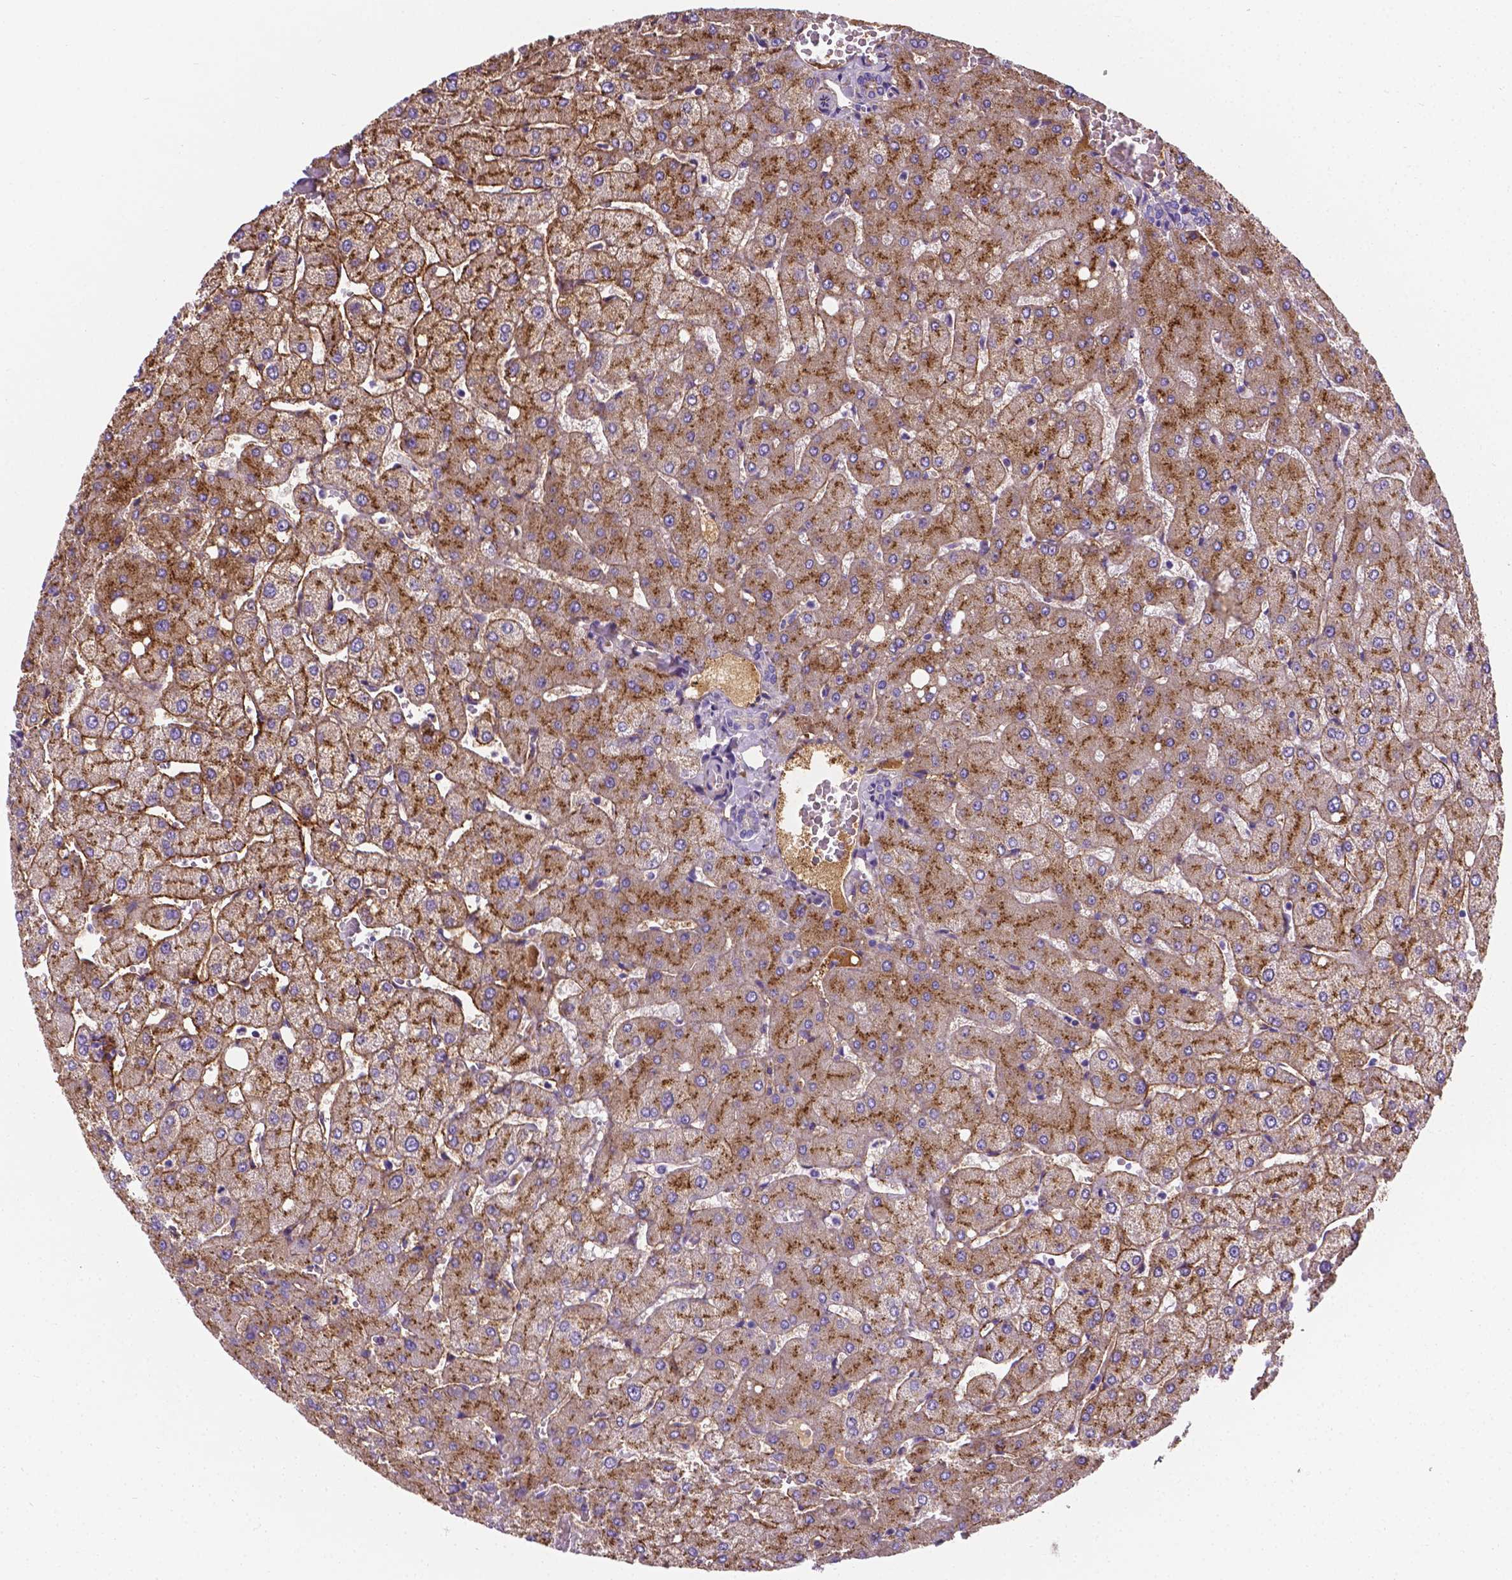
{"staining": {"intensity": "negative", "quantity": "none", "location": "none"}, "tissue": "liver", "cell_type": "Cholangiocytes", "image_type": "normal", "snomed": [{"axis": "morphology", "description": "Normal tissue, NOS"}, {"axis": "topography", "description": "Liver"}], "caption": "This is an IHC micrograph of normal human liver. There is no staining in cholangiocytes.", "gene": "APOE", "patient": {"sex": "female", "age": 54}}